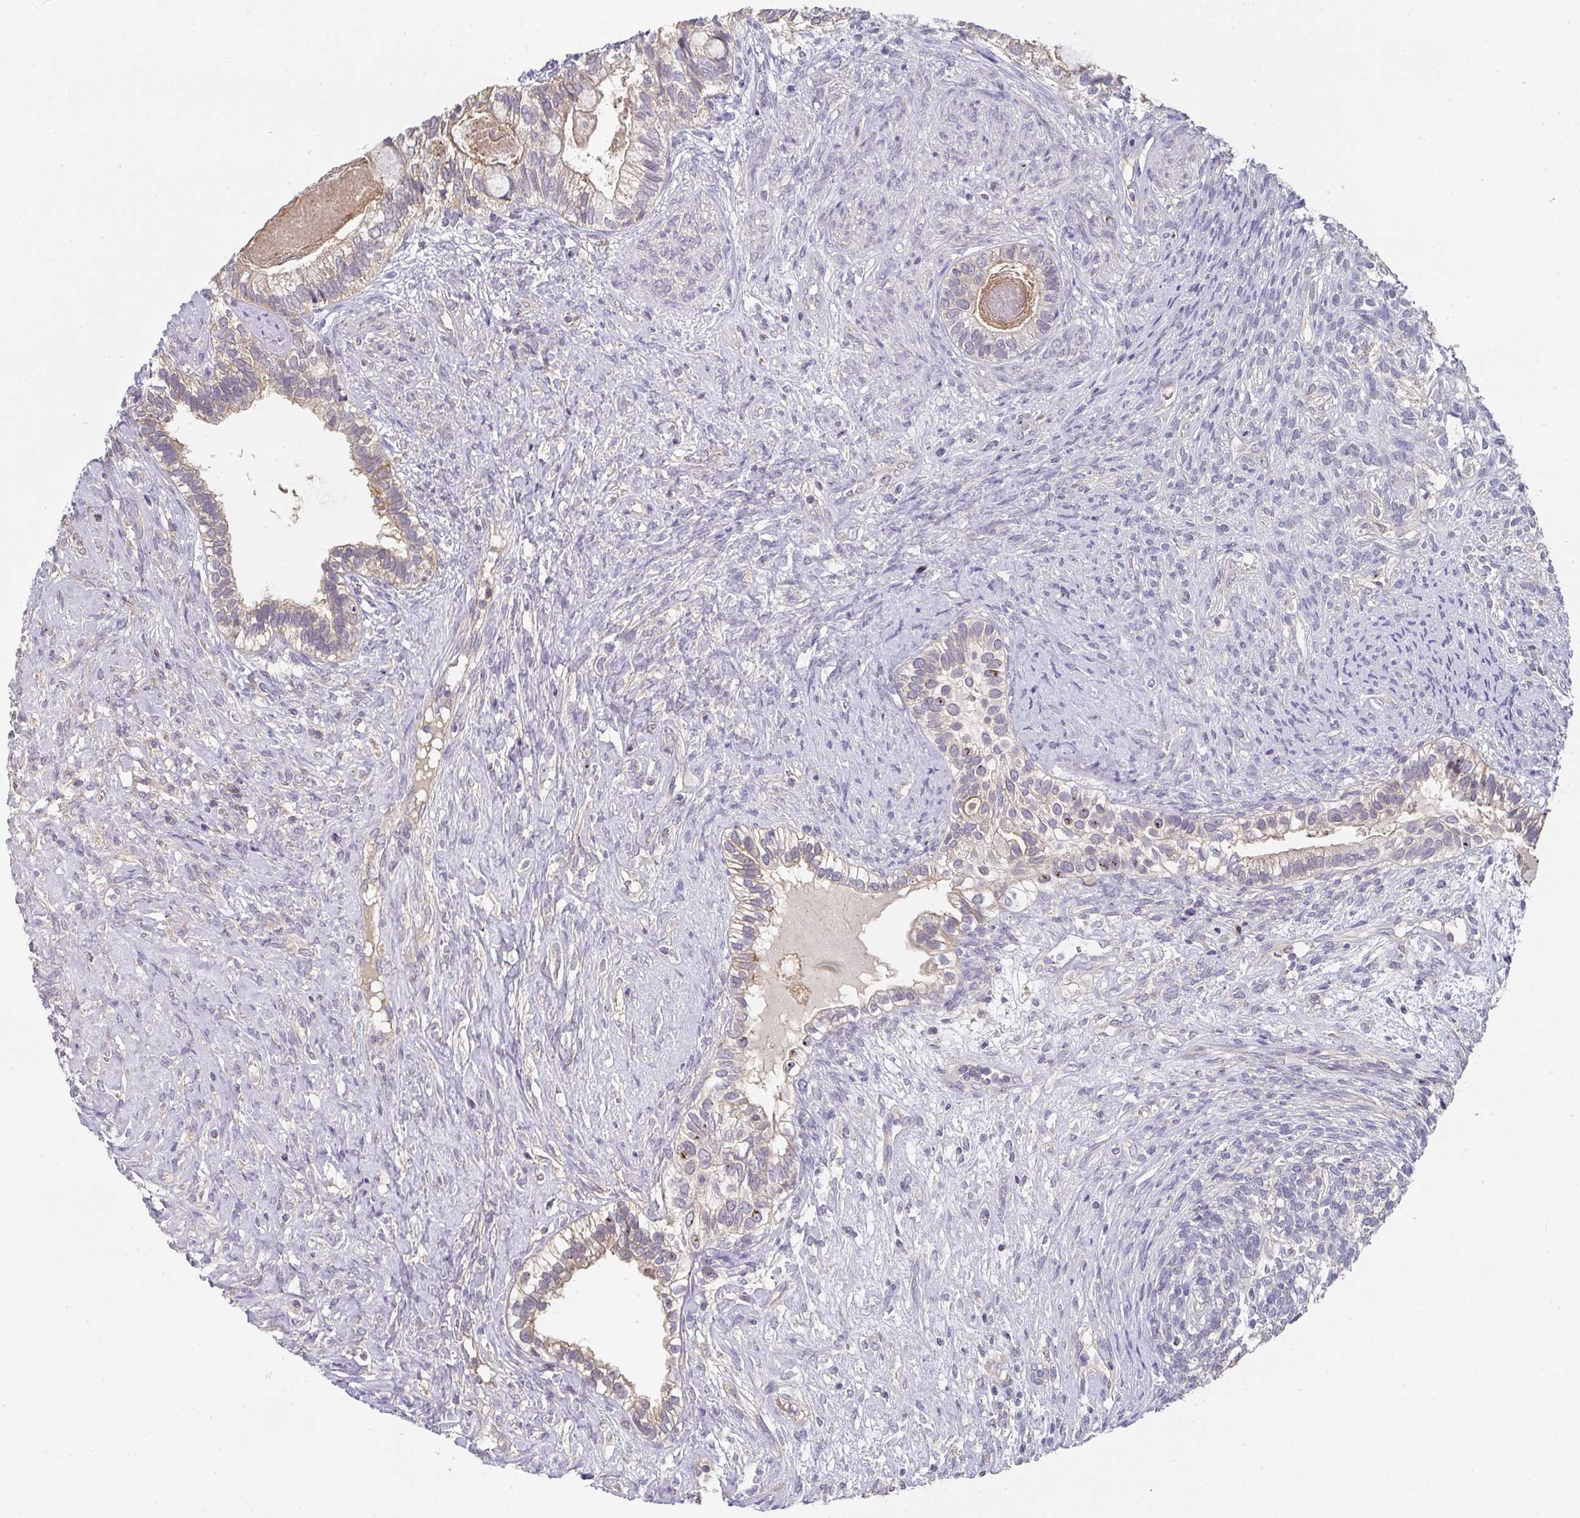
{"staining": {"intensity": "weak", "quantity": "25%-75%", "location": "cytoplasmic/membranous"}, "tissue": "testis cancer", "cell_type": "Tumor cells", "image_type": "cancer", "snomed": [{"axis": "morphology", "description": "Seminoma, NOS"}, {"axis": "morphology", "description": "Carcinoma, Embryonal, NOS"}, {"axis": "topography", "description": "Testis"}], "caption": "IHC of testis cancer reveals low levels of weak cytoplasmic/membranous positivity in approximately 25%-75% of tumor cells.", "gene": "CHMP5", "patient": {"sex": "male", "age": 41}}